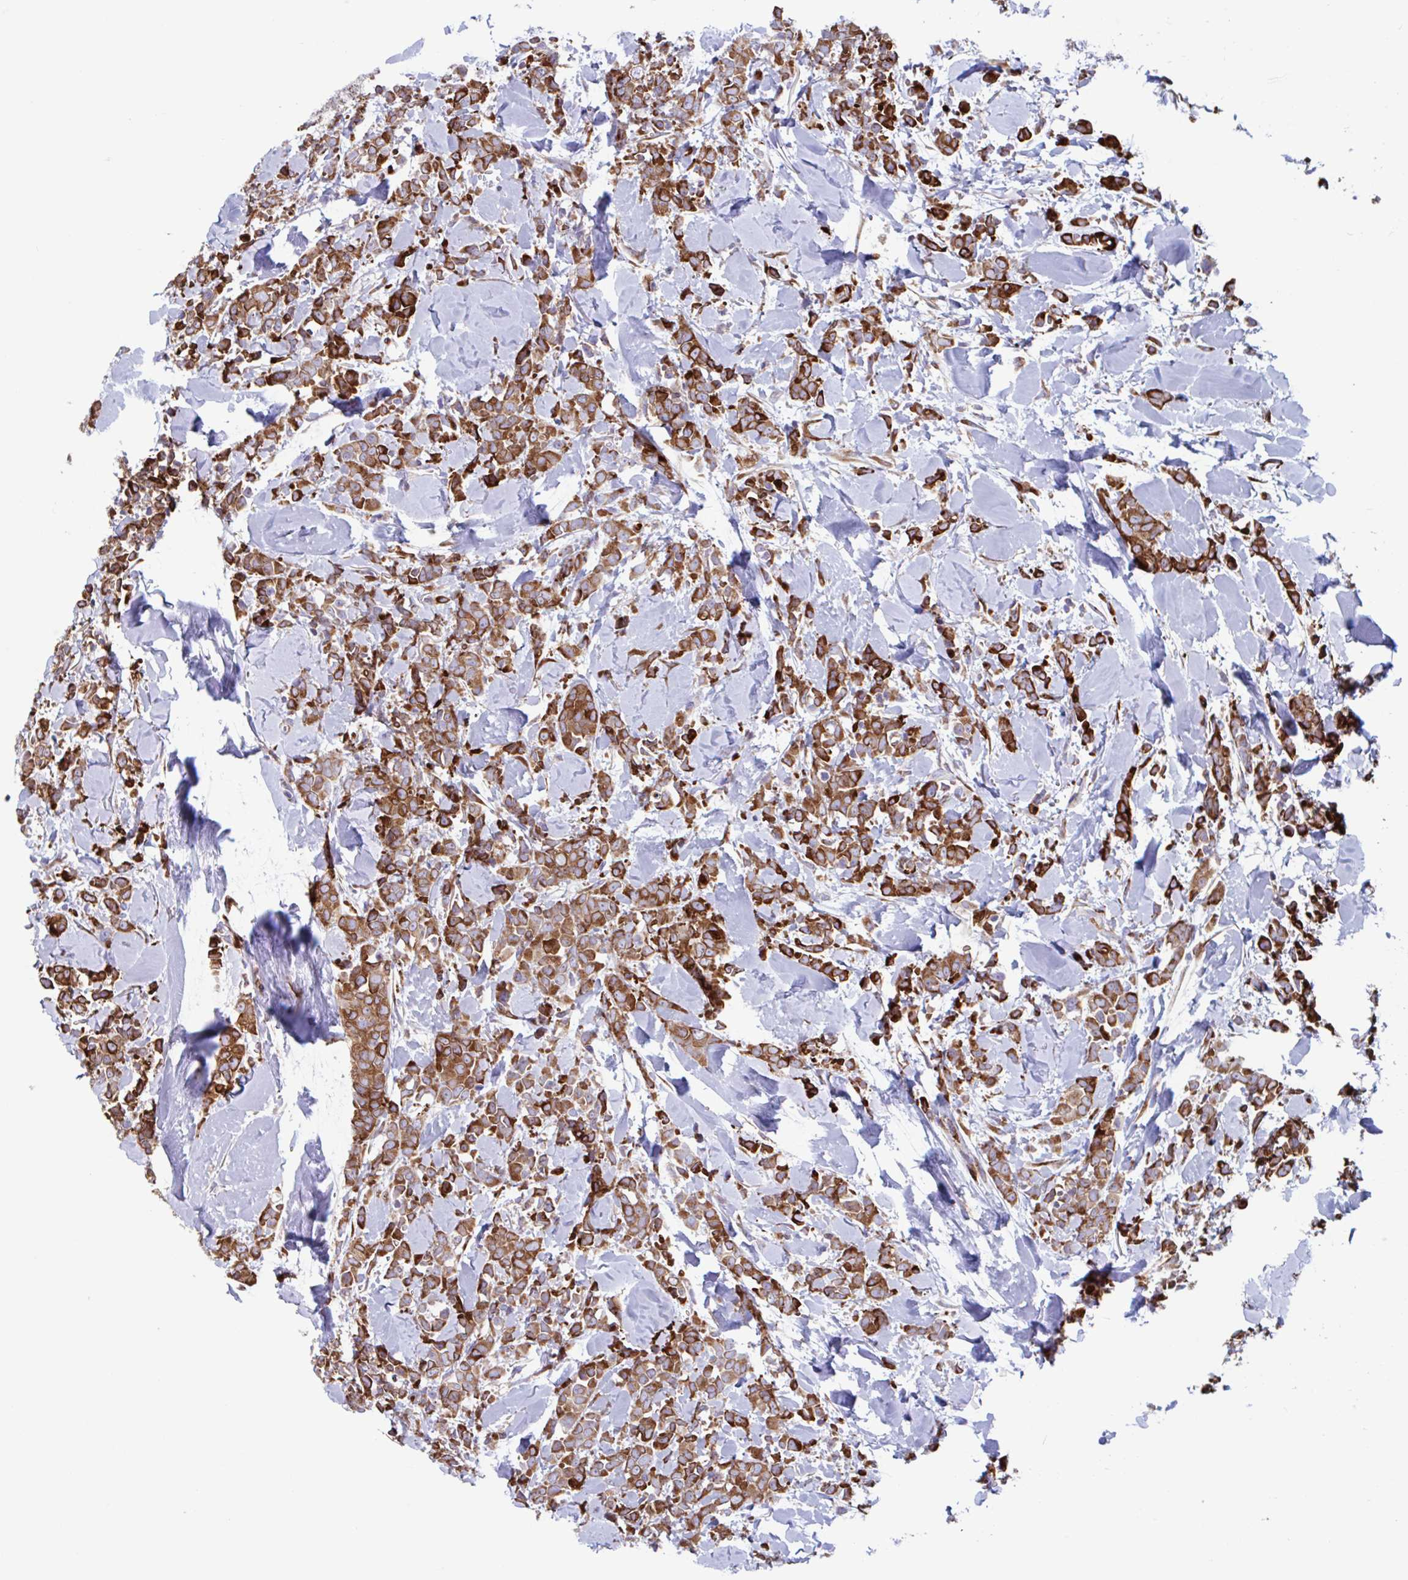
{"staining": {"intensity": "moderate", "quantity": ">75%", "location": "cytoplasmic/membranous"}, "tissue": "breast cancer", "cell_type": "Tumor cells", "image_type": "cancer", "snomed": [{"axis": "morphology", "description": "Lobular carcinoma"}, {"axis": "topography", "description": "Breast"}], "caption": "Moderate cytoplasmic/membranous protein staining is present in approximately >75% of tumor cells in breast lobular carcinoma.", "gene": "RFK", "patient": {"sex": "female", "age": 91}}